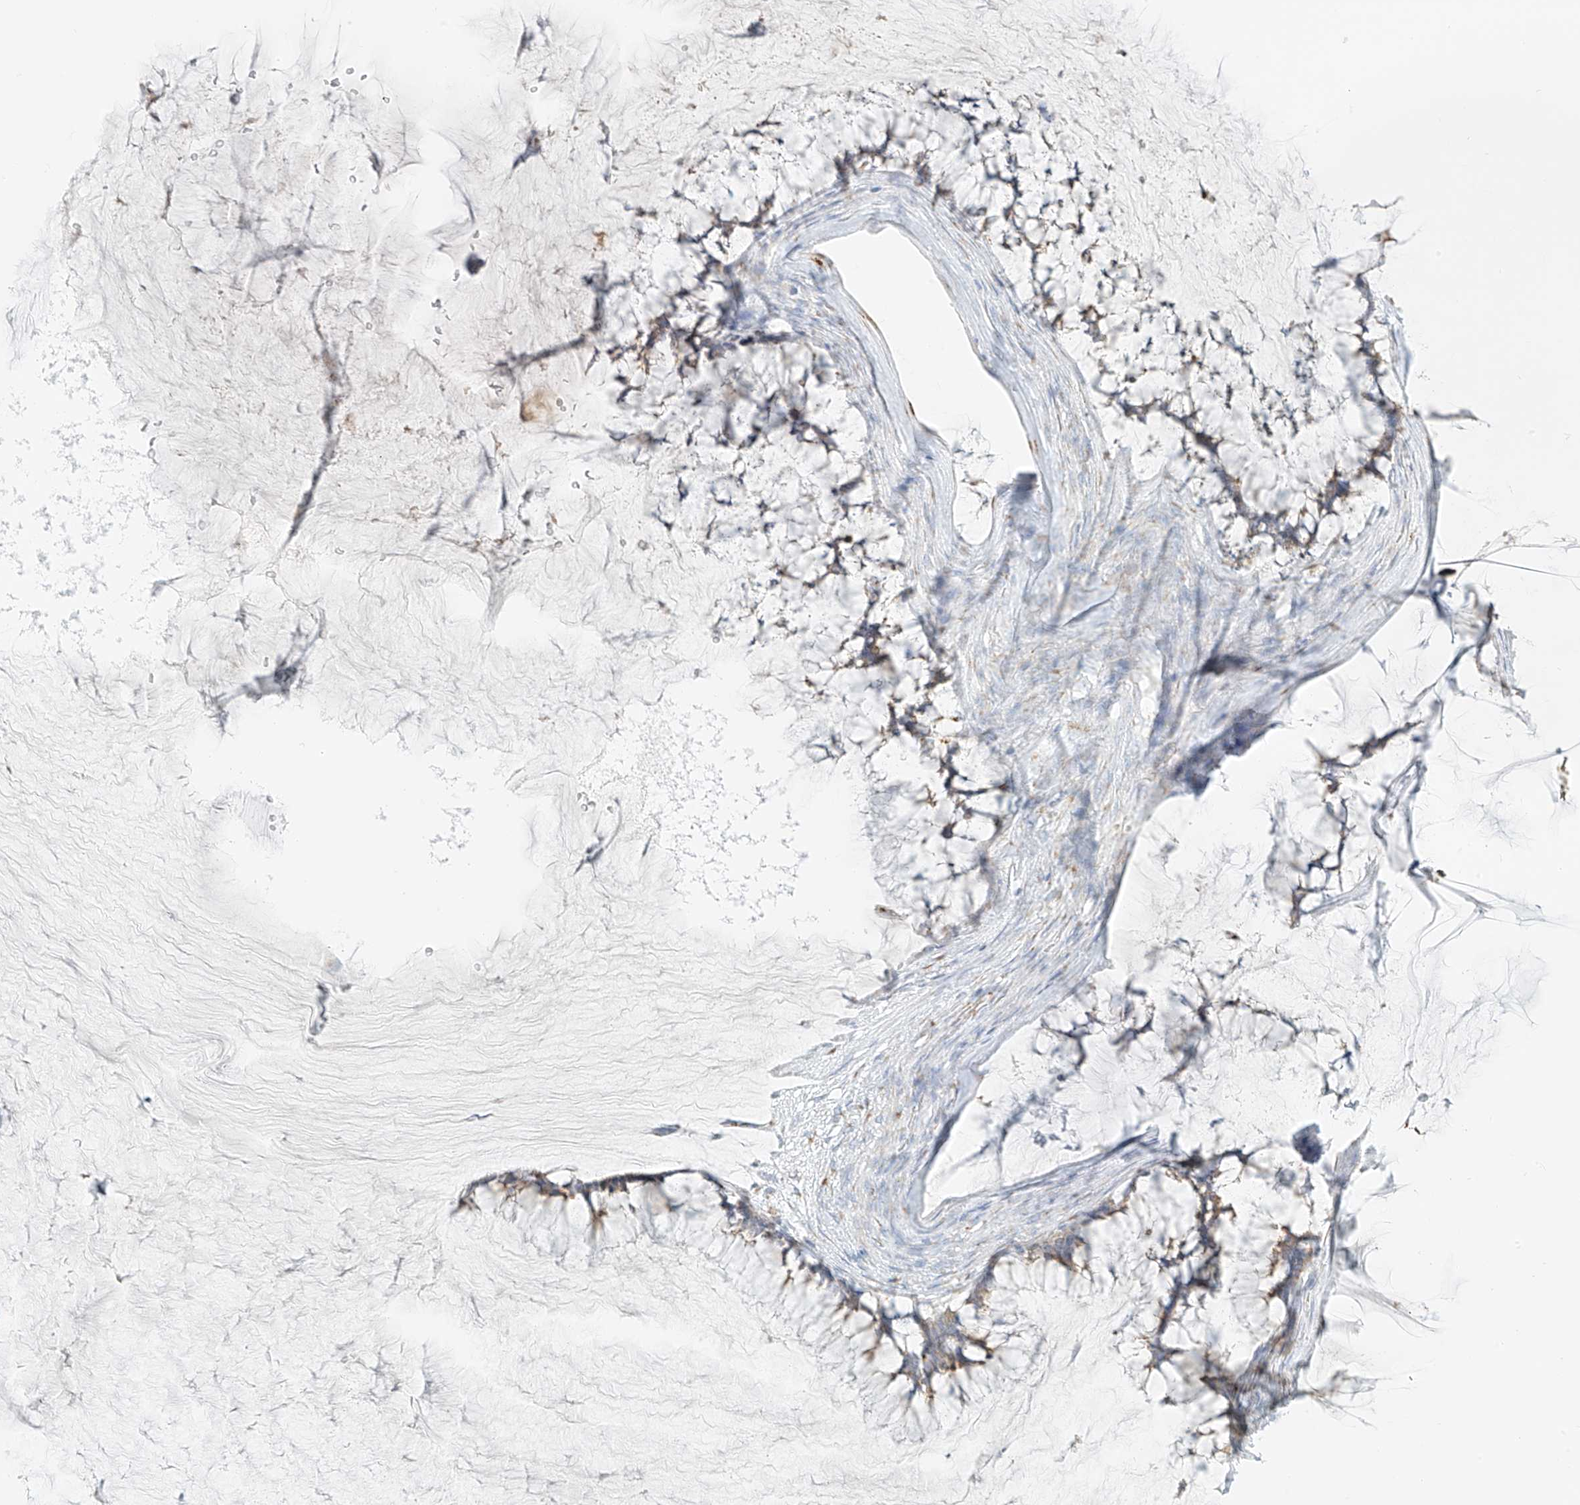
{"staining": {"intensity": "weak", "quantity": "<25%", "location": "cytoplasmic/membranous"}, "tissue": "ovarian cancer", "cell_type": "Tumor cells", "image_type": "cancer", "snomed": [{"axis": "morphology", "description": "Cystadenocarcinoma, mucinous, NOS"}, {"axis": "topography", "description": "Ovary"}], "caption": "IHC histopathology image of neoplastic tissue: ovarian cancer stained with DAB (3,3'-diaminobenzidine) displays no significant protein staining in tumor cells.", "gene": "TMEM87B", "patient": {"sex": "female", "age": 42}}